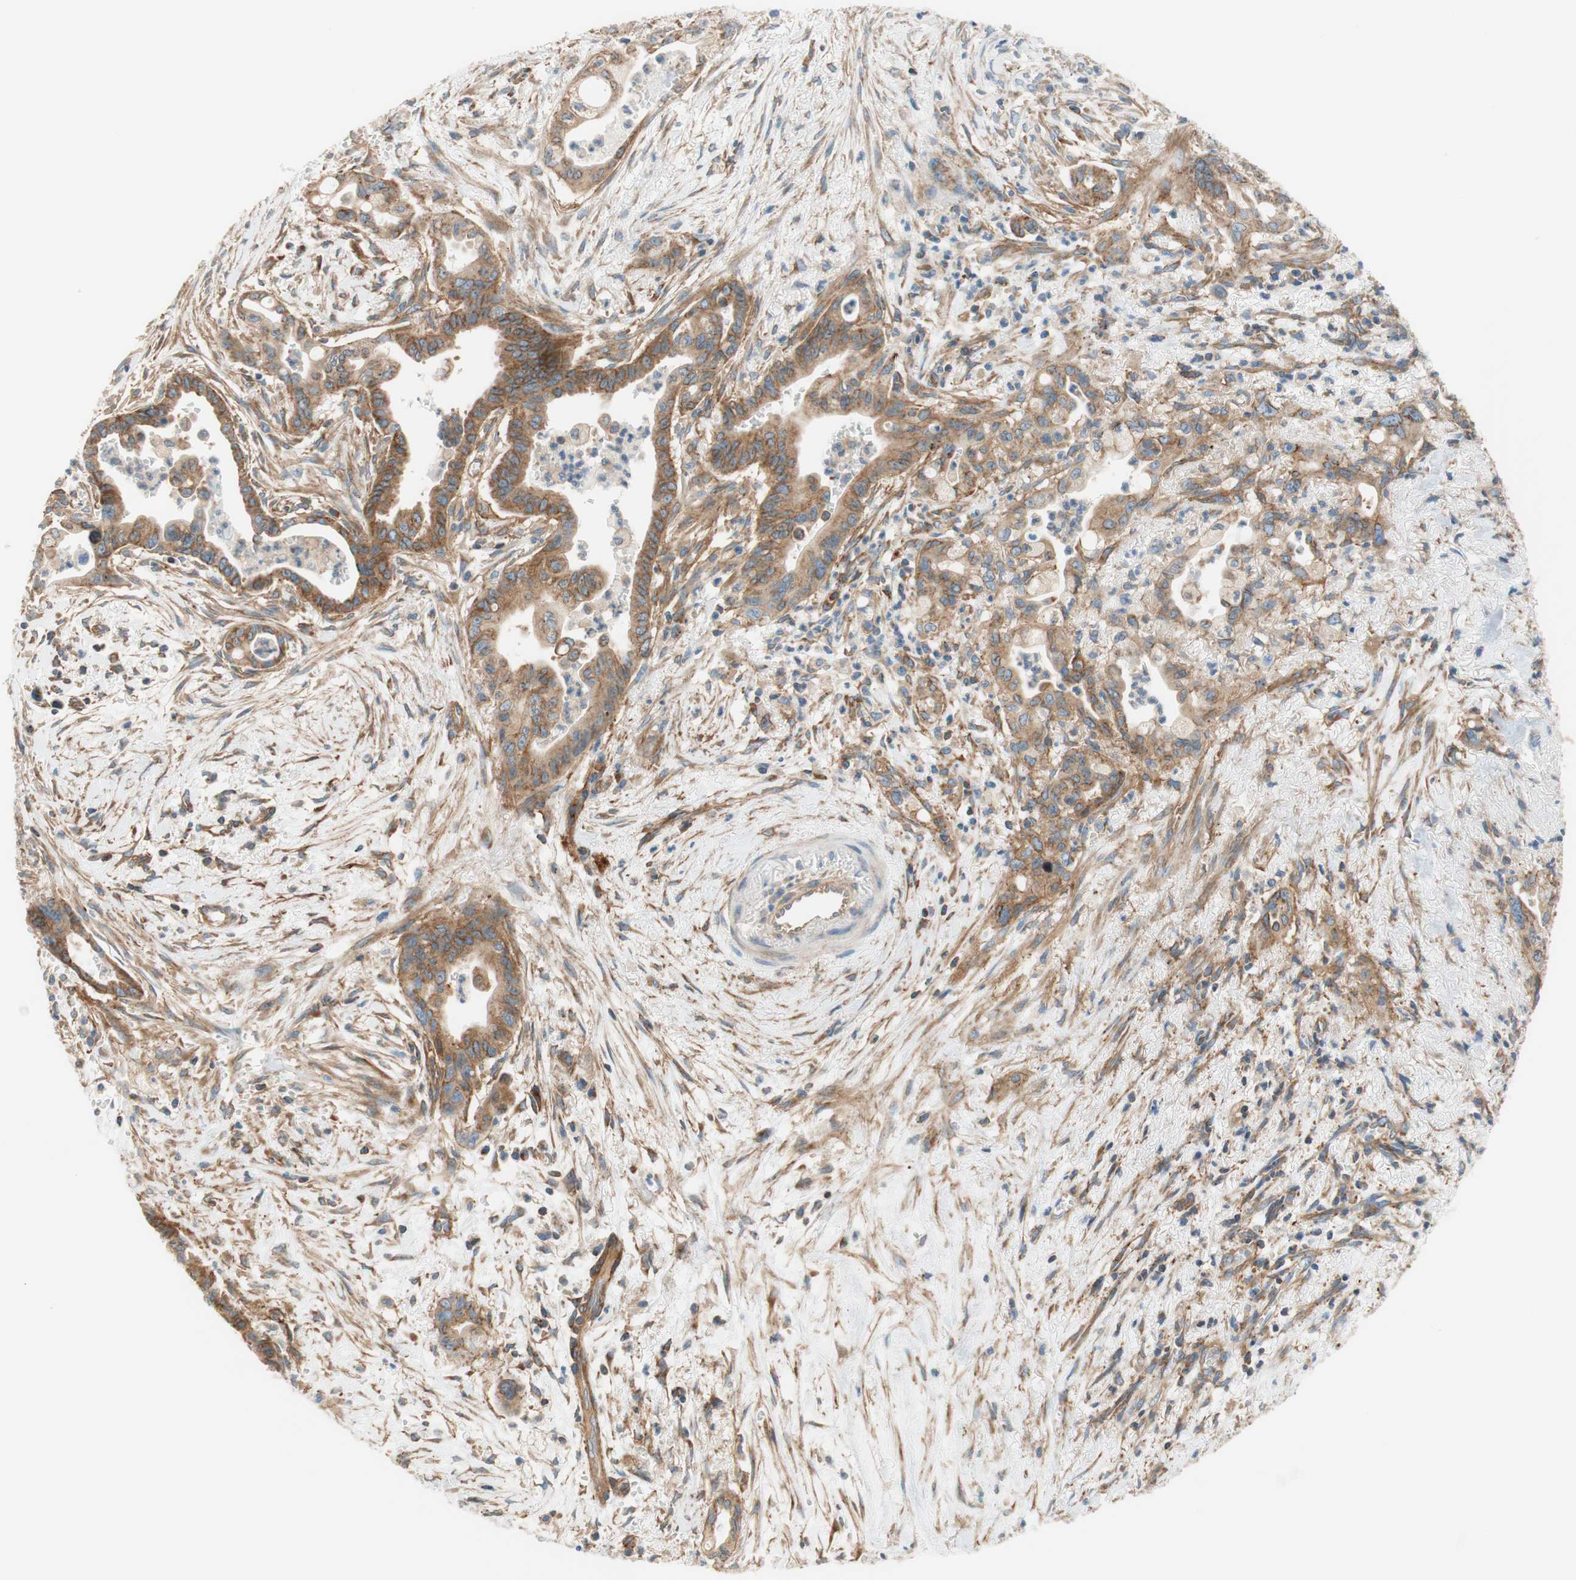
{"staining": {"intensity": "moderate", "quantity": ">75%", "location": "cytoplasmic/membranous"}, "tissue": "pancreatic cancer", "cell_type": "Tumor cells", "image_type": "cancer", "snomed": [{"axis": "morphology", "description": "Adenocarcinoma, NOS"}, {"axis": "topography", "description": "Pancreas"}], "caption": "Immunohistochemical staining of human pancreatic adenocarcinoma reveals medium levels of moderate cytoplasmic/membranous expression in about >75% of tumor cells.", "gene": "VPS26A", "patient": {"sex": "male", "age": 70}}